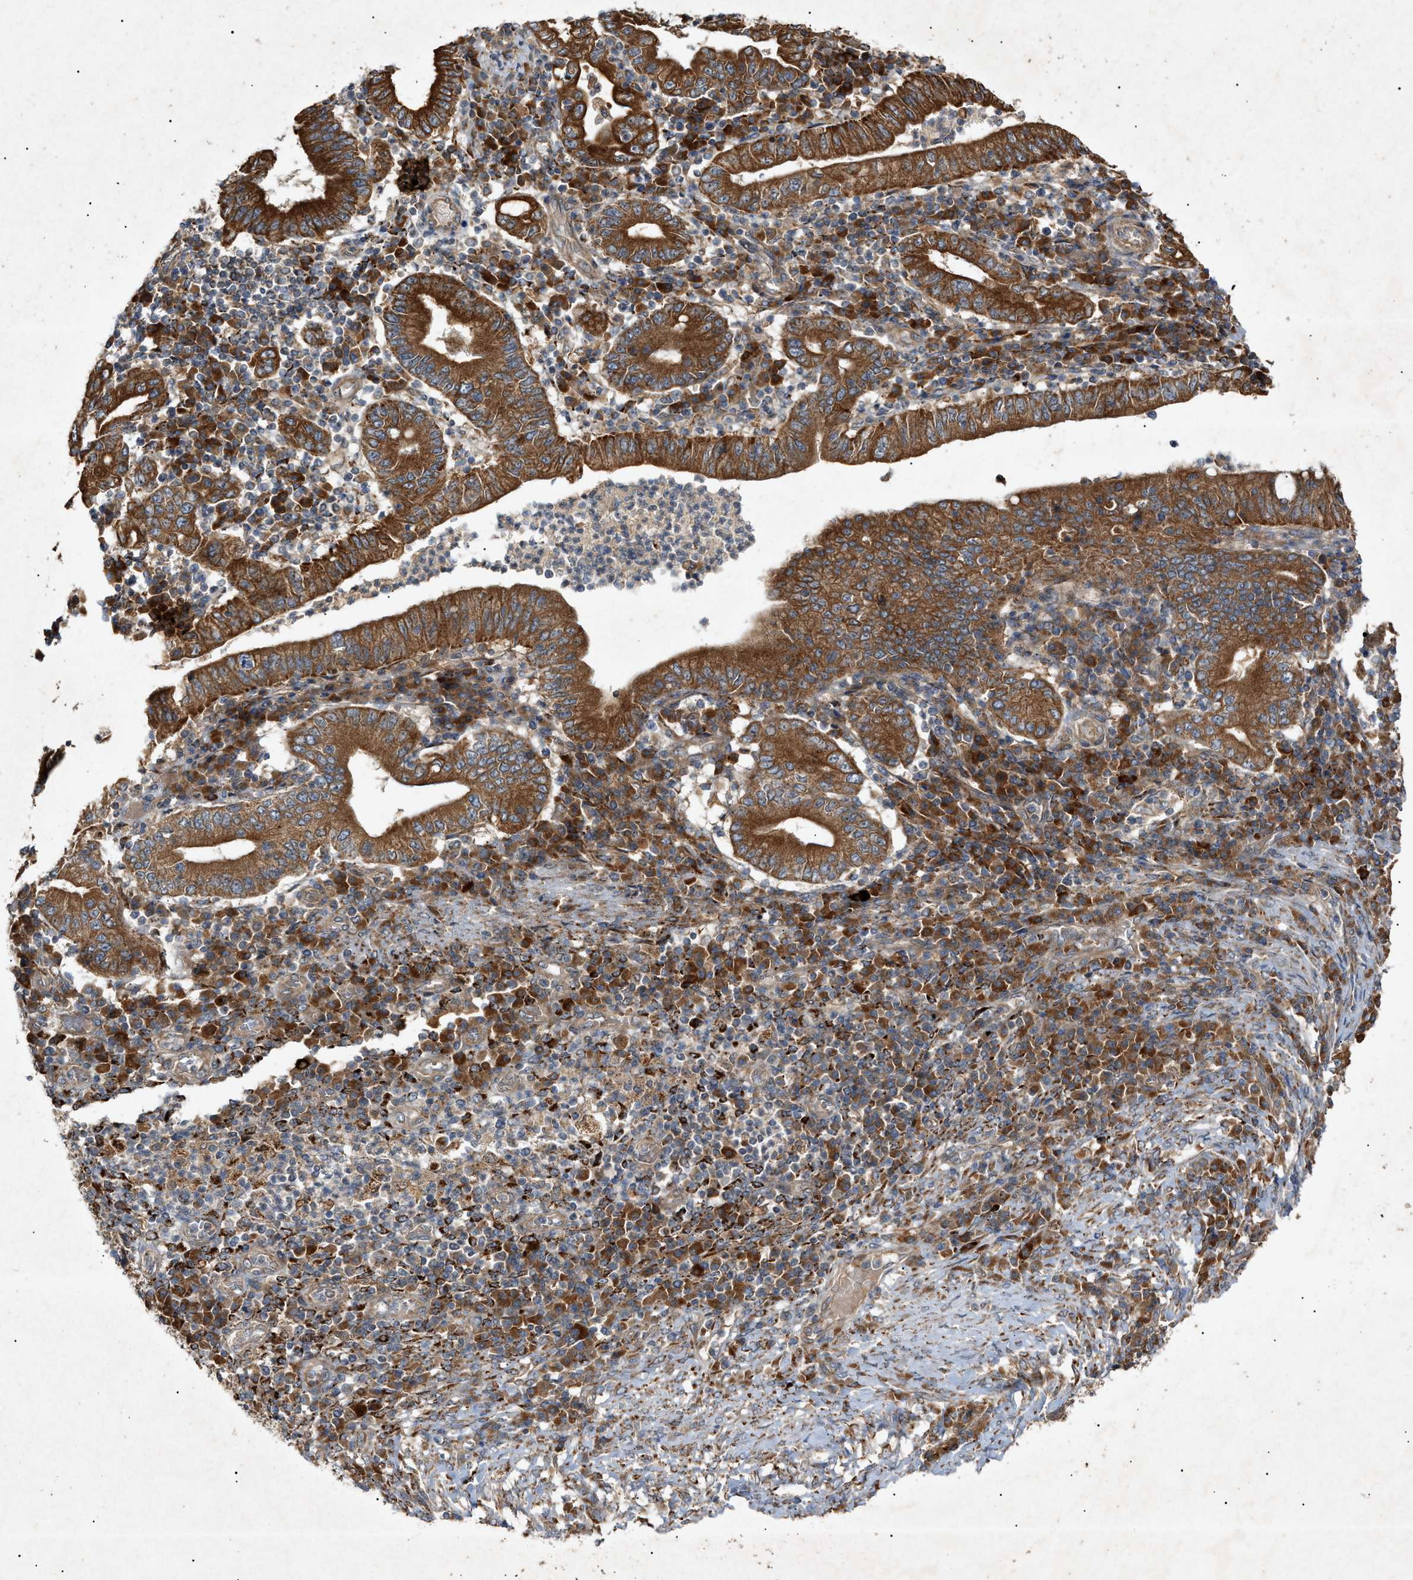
{"staining": {"intensity": "strong", "quantity": ">75%", "location": "cytoplasmic/membranous"}, "tissue": "stomach cancer", "cell_type": "Tumor cells", "image_type": "cancer", "snomed": [{"axis": "morphology", "description": "Normal tissue, NOS"}, {"axis": "morphology", "description": "Adenocarcinoma, NOS"}, {"axis": "topography", "description": "Esophagus"}, {"axis": "topography", "description": "Stomach, upper"}, {"axis": "topography", "description": "Peripheral nerve tissue"}], "caption": "The micrograph demonstrates staining of adenocarcinoma (stomach), revealing strong cytoplasmic/membranous protein expression (brown color) within tumor cells.", "gene": "MTCH1", "patient": {"sex": "male", "age": 62}}